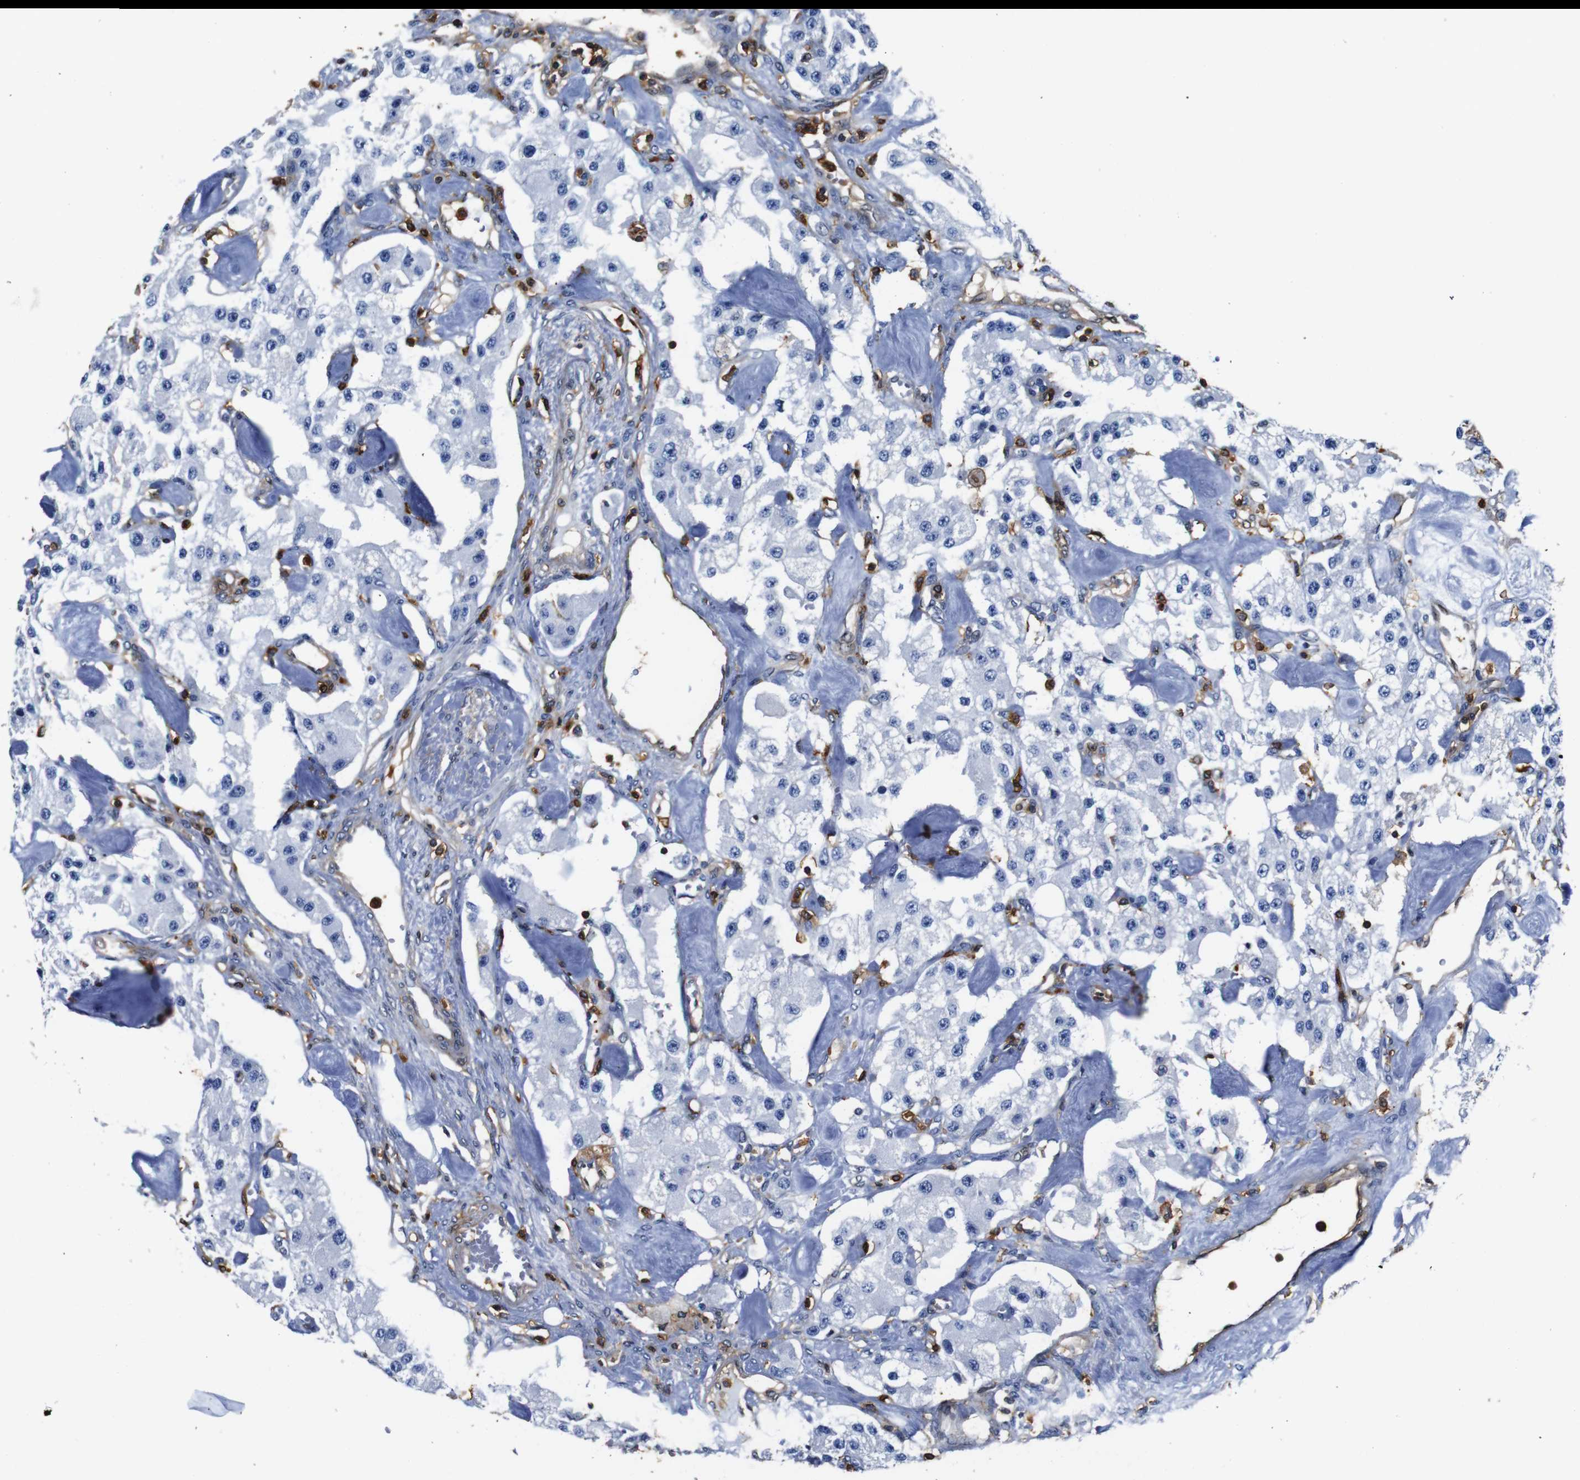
{"staining": {"intensity": "negative", "quantity": "none", "location": "none"}, "tissue": "carcinoid", "cell_type": "Tumor cells", "image_type": "cancer", "snomed": [{"axis": "morphology", "description": "Carcinoid, malignant, NOS"}, {"axis": "topography", "description": "Pancreas"}], "caption": "DAB (3,3'-diaminobenzidine) immunohistochemical staining of human carcinoid (malignant) displays no significant staining in tumor cells.", "gene": "ANXA1", "patient": {"sex": "male", "age": 41}}